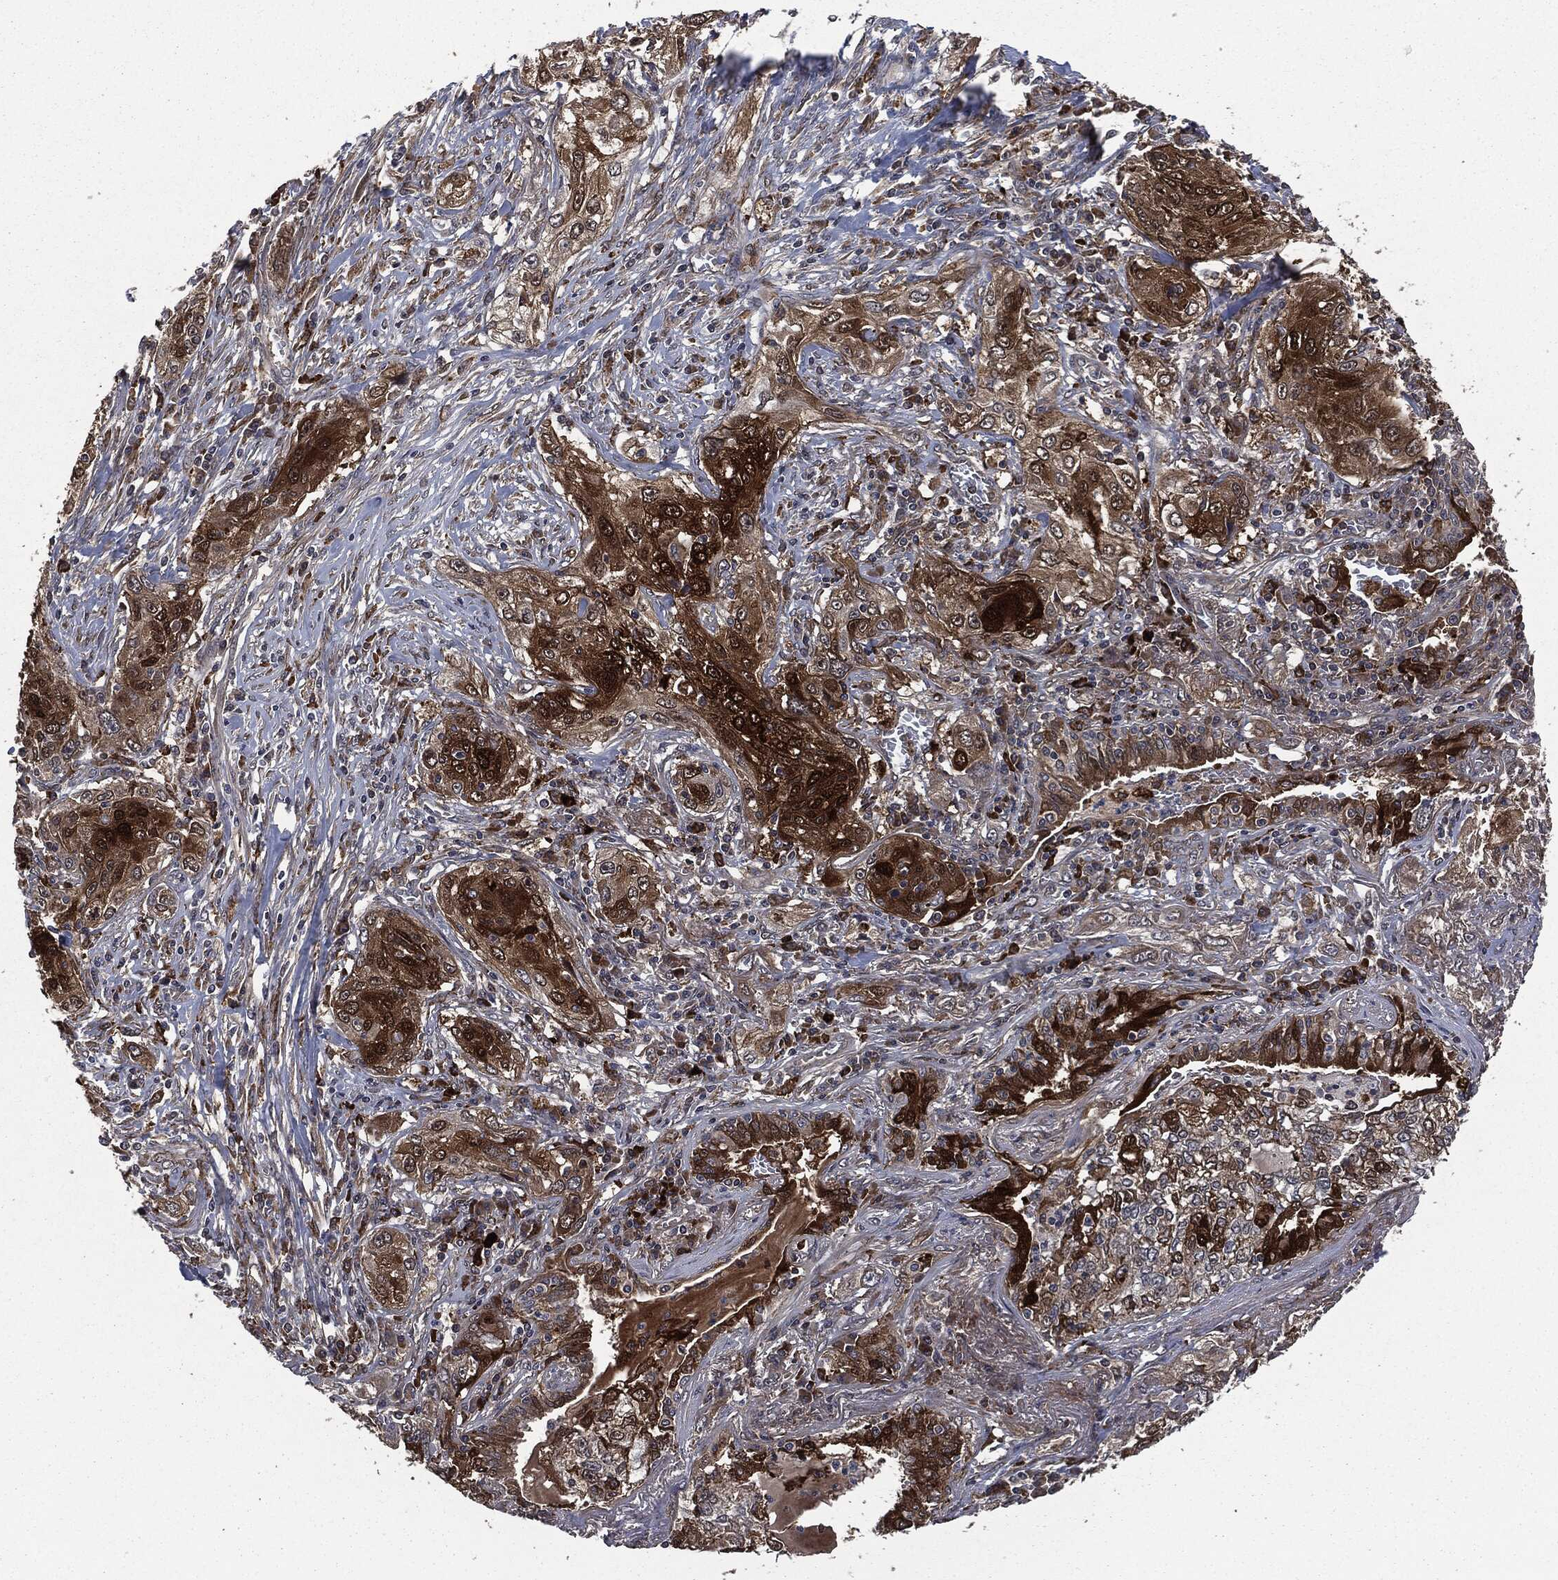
{"staining": {"intensity": "strong", "quantity": ">75%", "location": "cytoplasmic/membranous"}, "tissue": "lung cancer", "cell_type": "Tumor cells", "image_type": "cancer", "snomed": [{"axis": "morphology", "description": "Squamous cell carcinoma, NOS"}, {"axis": "topography", "description": "Lung"}], "caption": "A micrograph of lung squamous cell carcinoma stained for a protein displays strong cytoplasmic/membranous brown staining in tumor cells.", "gene": "CRABP2", "patient": {"sex": "female", "age": 69}}